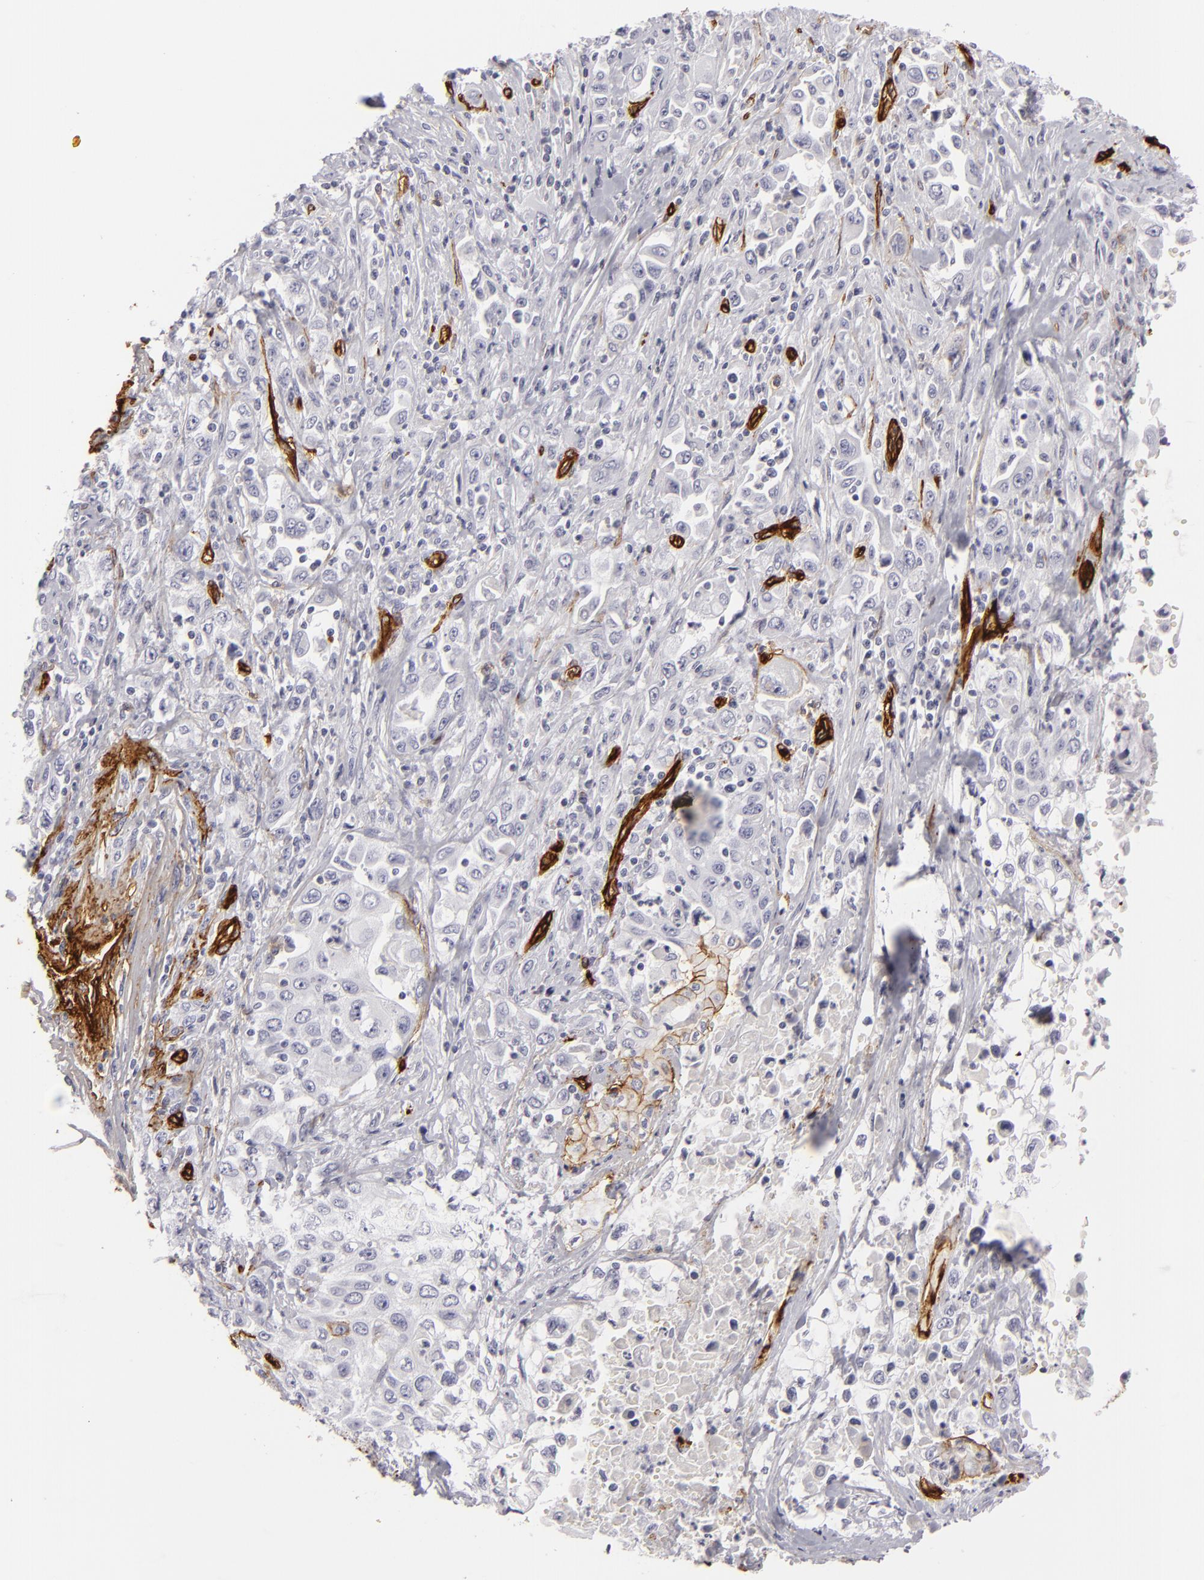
{"staining": {"intensity": "negative", "quantity": "none", "location": "none"}, "tissue": "pancreatic cancer", "cell_type": "Tumor cells", "image_type": "cancer", "snomed": [{"axis": "morphology", "description": "Adenocarcinoma, NOS"}, {"axis": "topography", "description": "Pancreas"}], "caption": "This is an immunohistochemistry (IHC) histopathology image of pancreatic adenocarcinoma. There is no expression in tumor cells.", "gene": "MCAM", "patient": {"sex": "male", "age": 70}}